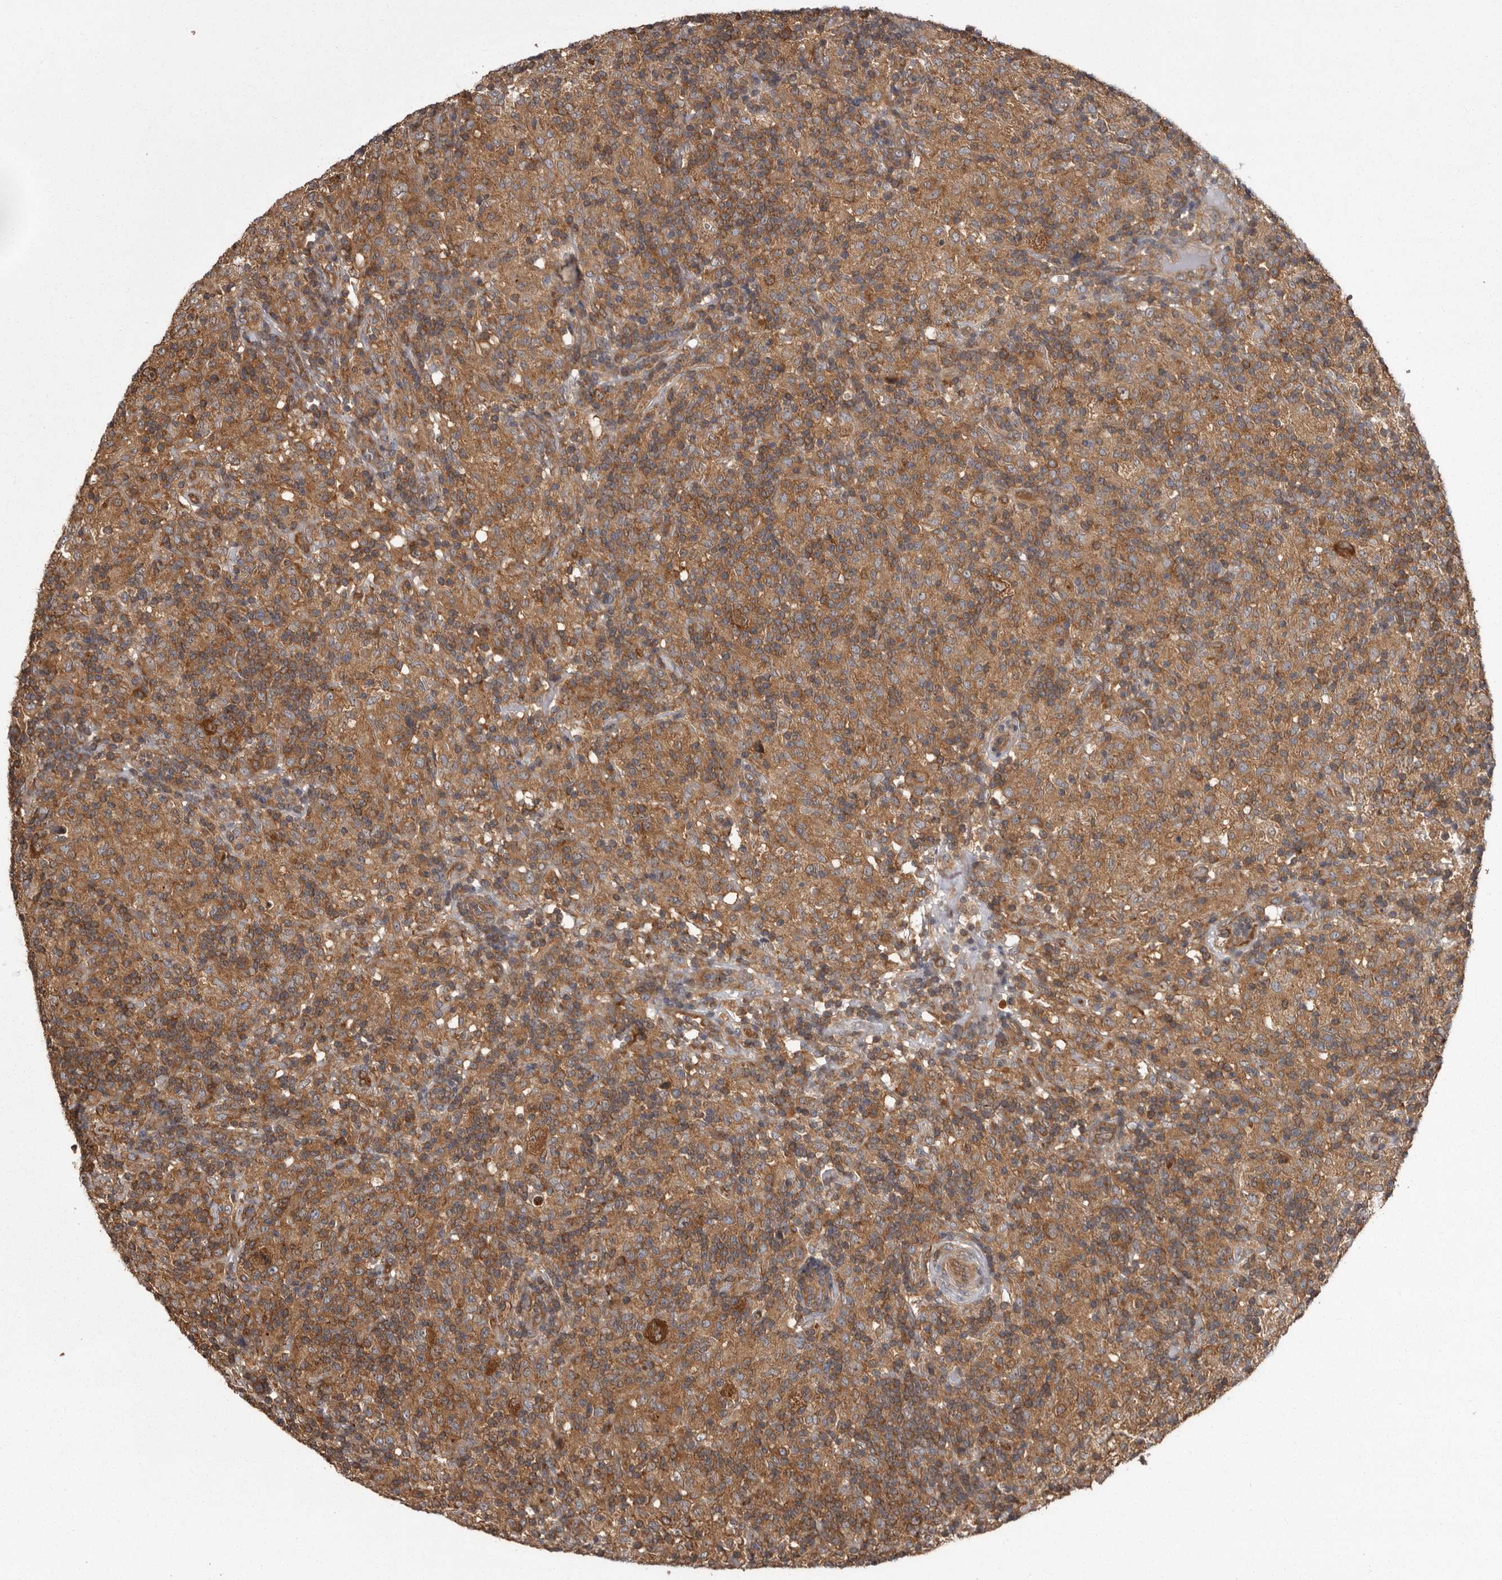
{"staining": {"intensity": "strong", "quantity": ">75%", "location": "cytoplasmic/membranous"}, "tissue": "lymphoma", "cell_type": "Tumor cells", "image_type": "cancer", "snomed": [{"axis": "morphology", "description": "Hodgkin's disease, NOS"}, {"axis": "topography", "description": "Lymph node"}], "caption": "Lymphoma was stained to show a protein in brown. There is high levels of strong cytoplasmic/membranous positivity in about >75% of tumor cells. The protein is stained brown, and the nuclei are stained in blue (DAB (3,3'-diaminobenzidine) IHC with brightfield microscopy, high magnification).", "gene": "DARS1", "patient": {"sex": "male", "age": 70}}